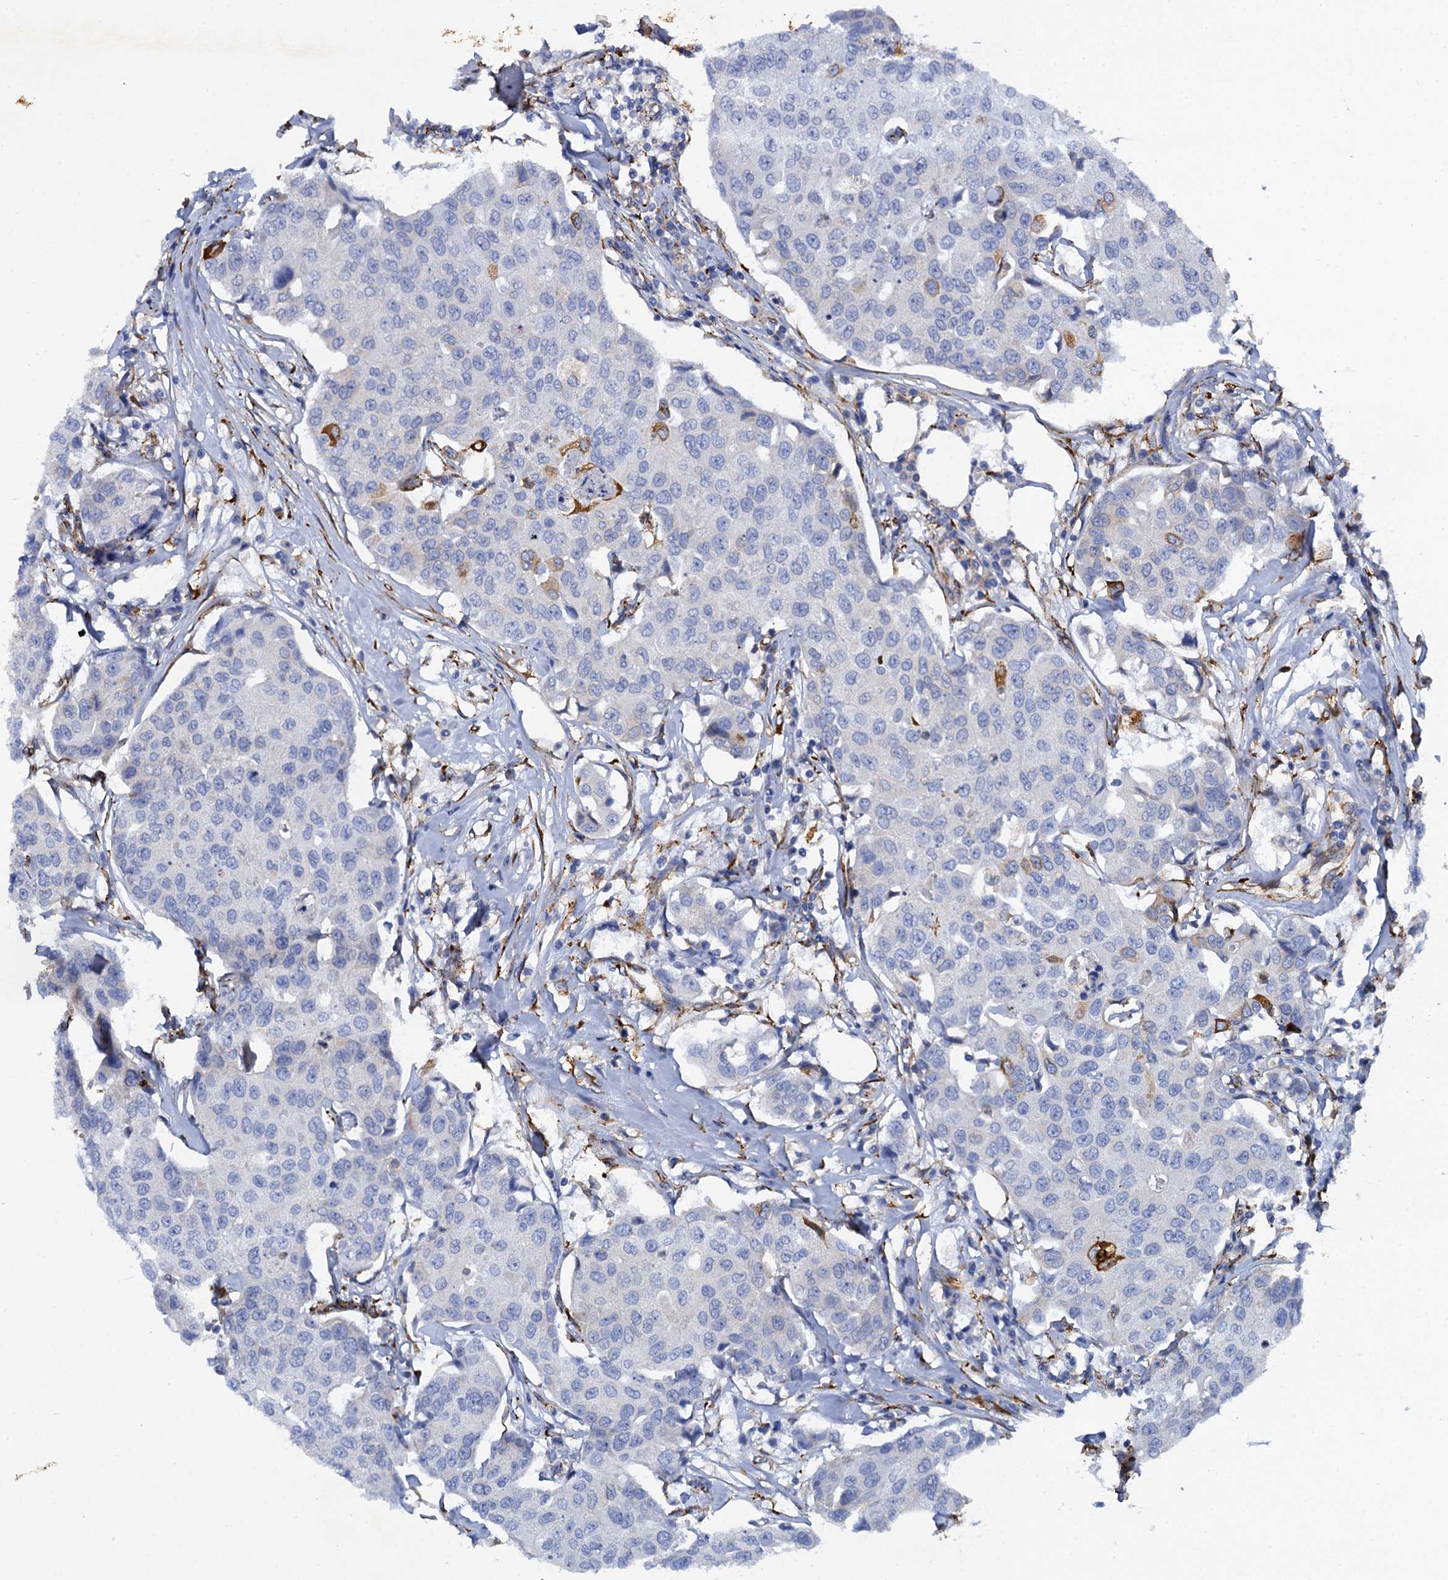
{"staining": {"intensity": "moderate", "quantity": "<25%", "location": "cytoplasmic/membranous"}, "tissue": "breast cancer", "cell_type": "Tumor cells", "image_type": "cancer", "snomed": [{"axis": "morphology", "description": "Duct carcinoma"}, {"axis": "topography", "description": "Breast"}], "caption": "Immunohistochemistry of breast cancer (infiltrating ductal carcinoma) displays low levels of moderate cytoplasmic/membranous staining in approximately <25% of tumor cells.", "gene": "POGLUT3", "patient": {"sex": "female", "age": 80}}